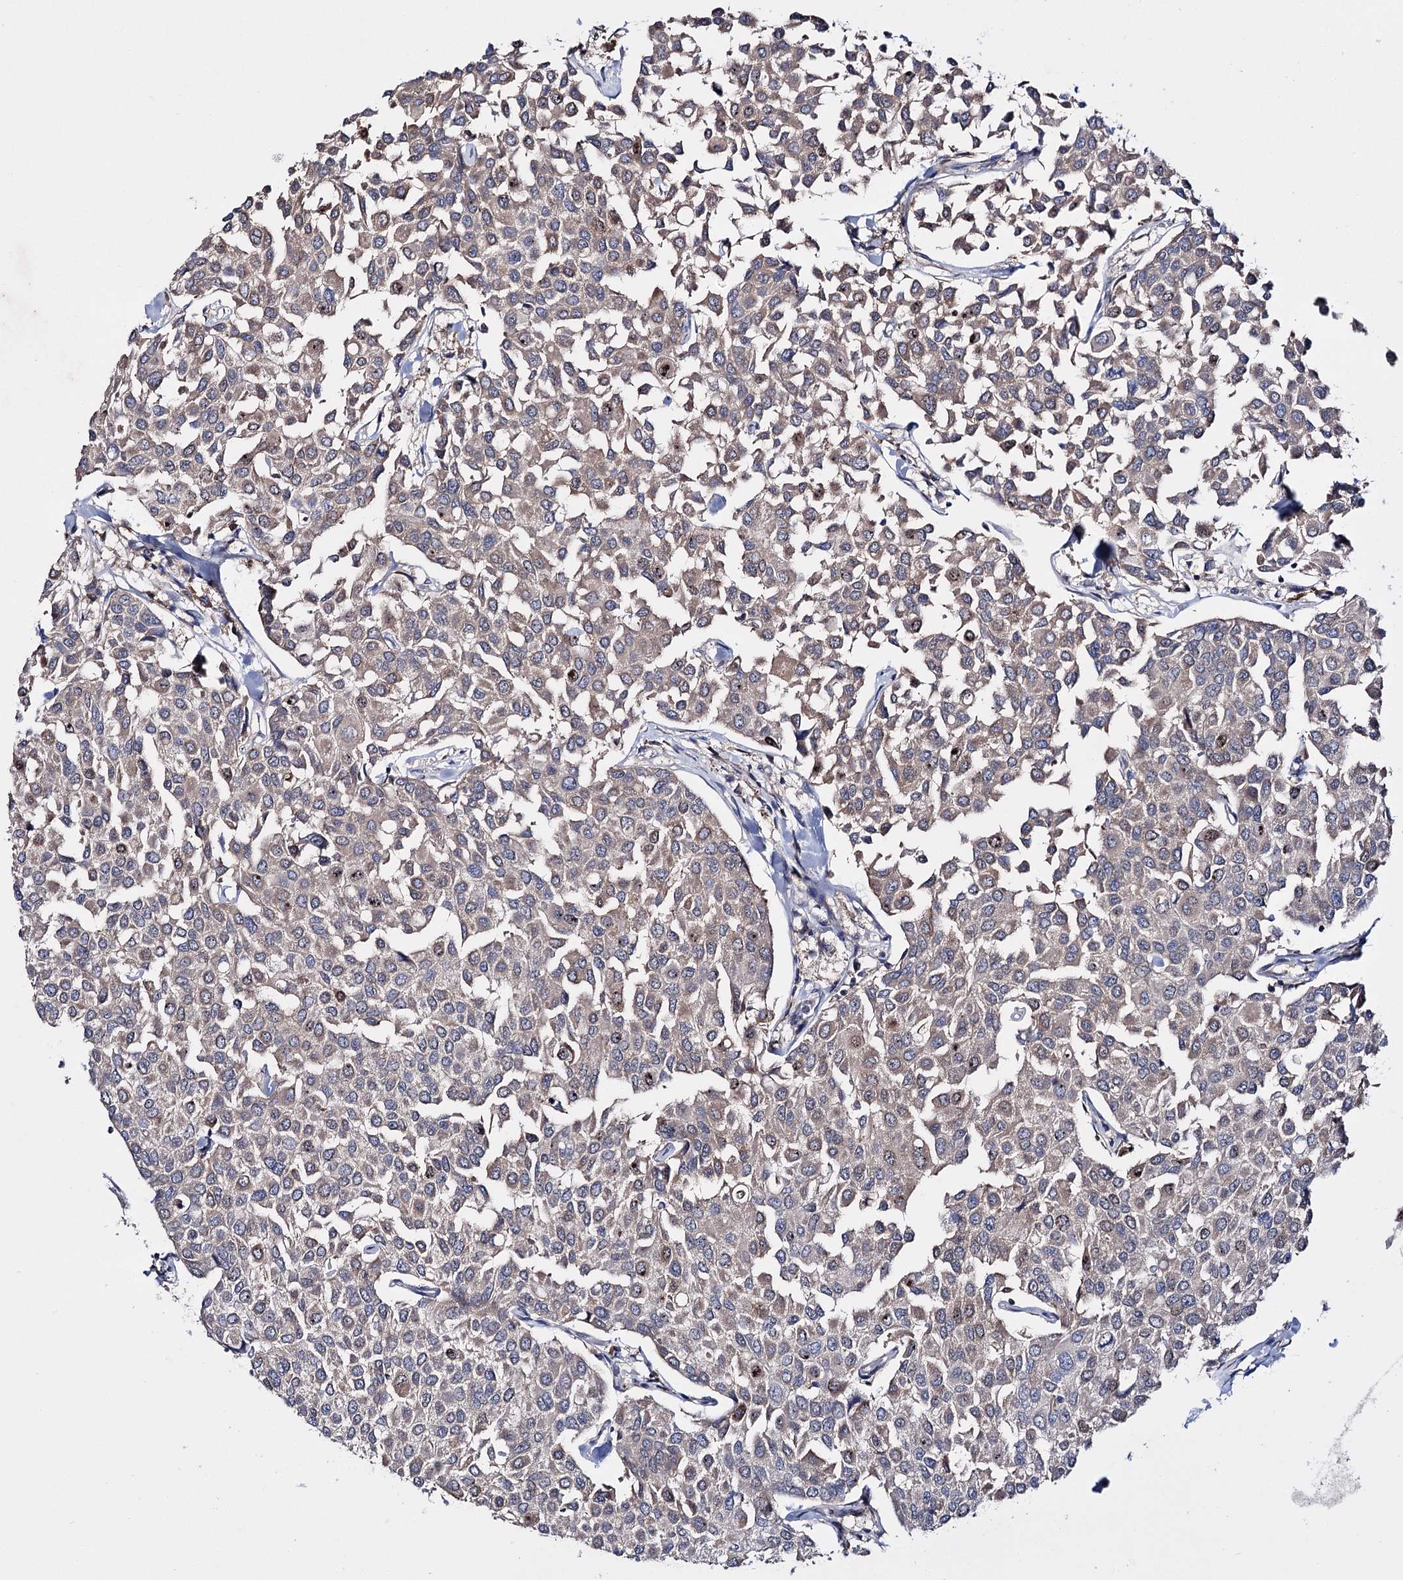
{"staining": {"intensity": "moderate", "quantity": ">75%", "location": "cytoplasmic/membranous"}, "tissue": "breast cancer", "cell_type": "Tumor cells", "image_type": "cancer", "snomed": [{"axis": "morphology", "description": "Duct carcinoma"}, {"axis": "topography", "description": "Breast"}], "caption": "Moderate cytoplasmic/membranous staining is seen in approximately >75% of tumor cells in breast cancer.", "gene": "PTER", "patient": {"sex": "female", "age": 55}}